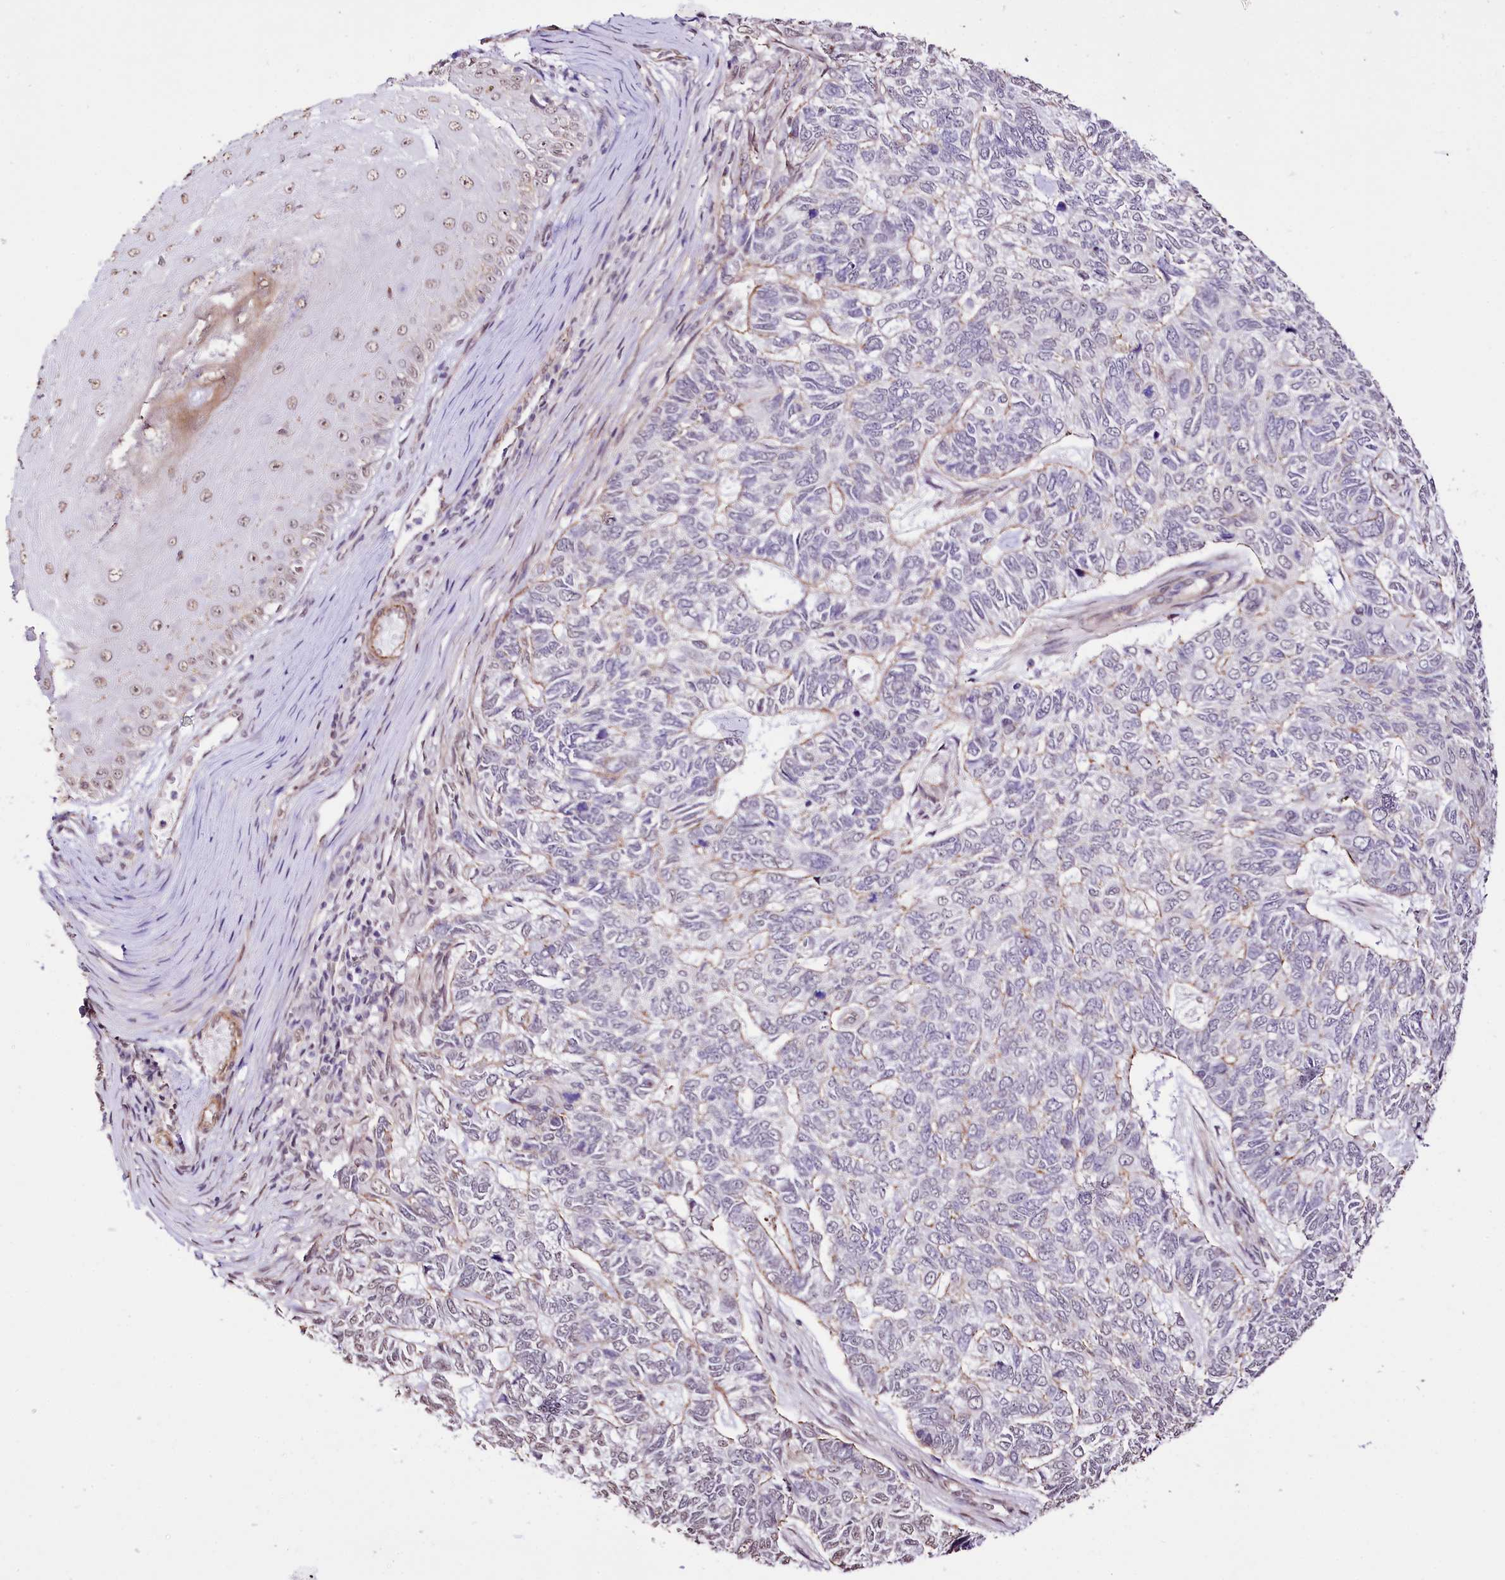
{"staining": {"intensity": "weak", "quantity": "<25%", "location": "cytoplasmic/membranous"}, "tissue": "skin cancer", "cell_type": "Tumor cells", "image_type": "cancer", "snomed": [{"axis": "morphology", "description": "Basal cell carcinoma"}, {"axis": "topography", "description": "Skin"}], "caption": "An IHC micrograph of skin cancer (basal cell carcinoma) is shown. There is no staining in tumor cells of skin cancer (basal cell carcinoma).", "gene": "ST7", "patient": {"sex": "female", "age": 65}}